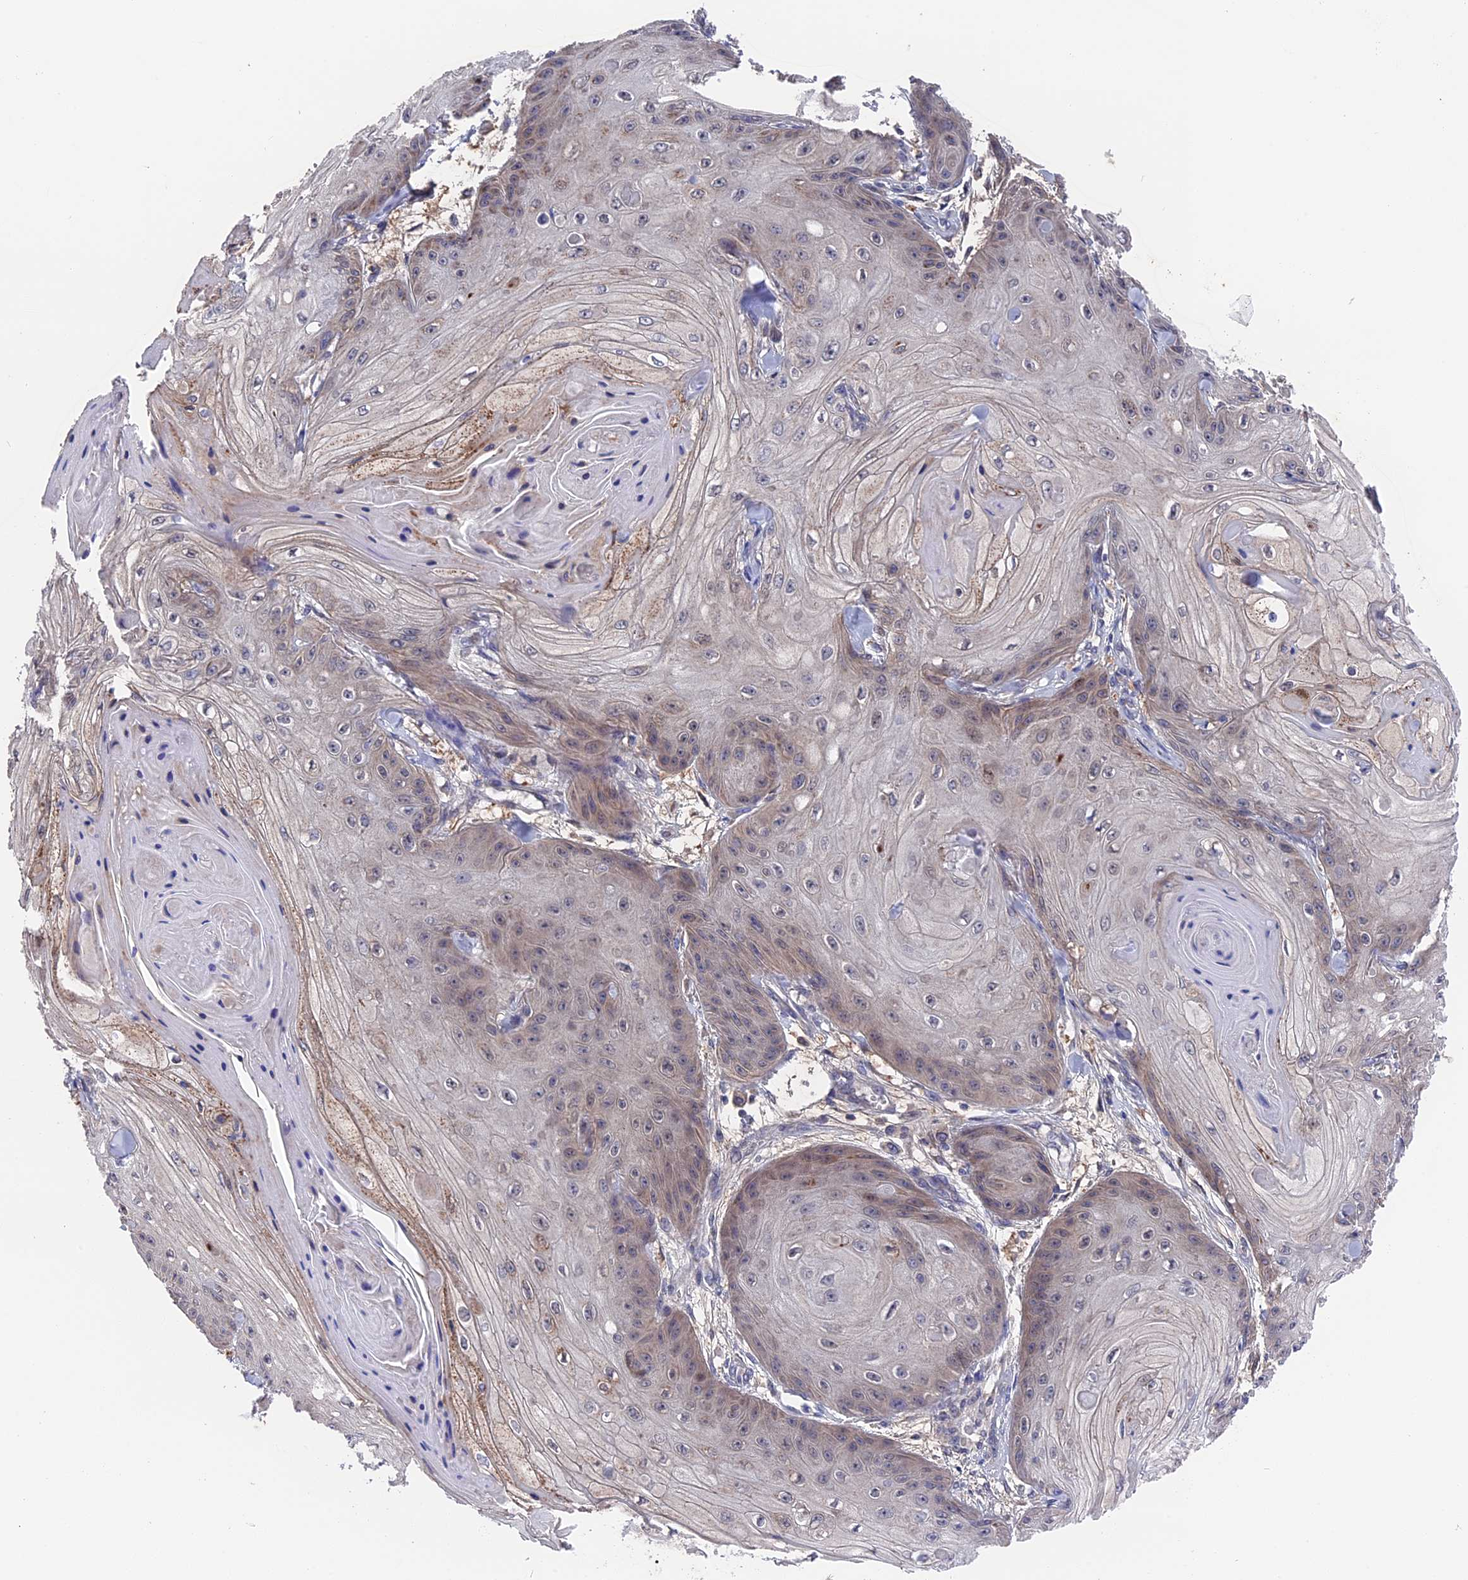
{"staining": {"intensity": "weak", "quantity": "25%-75%", "location": "cytoplasmic/membranous"}, "tissue": "skin cancer", "cell_type": "Tumor cells", "image_type": "cancer", "snomed": [{"axis": "morphology", "description": "Squamous cell carcinoma, NOS"}, {"axis": "topography", "description": "Skin"}], "caption": "About 25%-75% of tumor cells in squamous cell carcinoma (skin) reveal weak cytoplasmic/membranous protein positivity as visualized by brown immunohistochemical staining.", "gene": "ZCCHC2", "patient": {"sex": "male", "age": 74}}